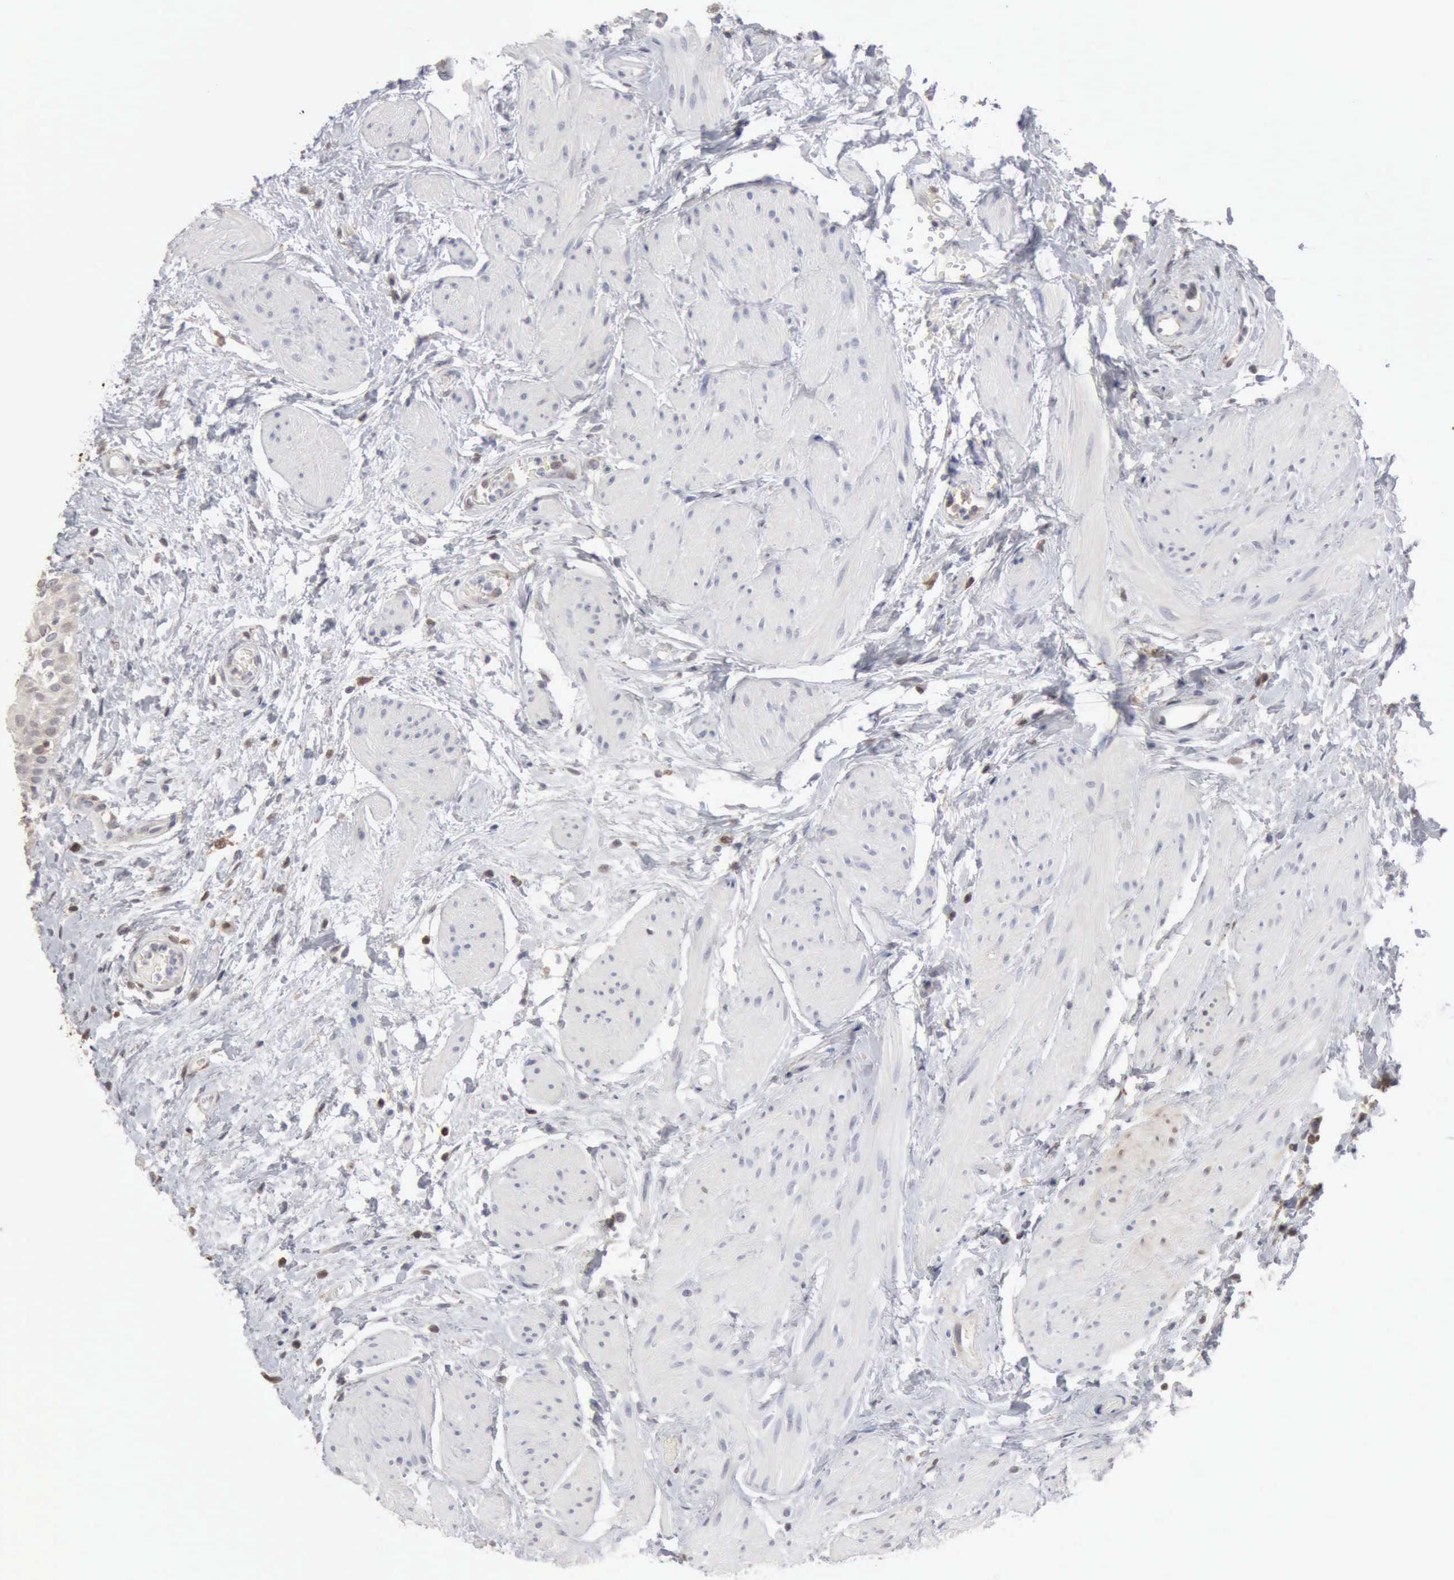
{"staining": {"intensity": "moderate", "quantity": "25%-75%", "location": "cytoplasmic/membranous,nuclear"}, "tissue": "urinary bladder", "cell_type": "Urothelial cells", "image_type": "normal", "snomed": [{"axis": "morphology", "description": "Normal tissue, NOS"}, {"axis": "topography", "description": "Urinary bladder"}], "caption": "Protein staining of normal urinary bladder displays moderate cytoplasmic/membranous,nuclear expression in approximately 25%-75% of urothelial cells.", "gene": "STAT1", "patient": {"sex": "female", "age": 55}}